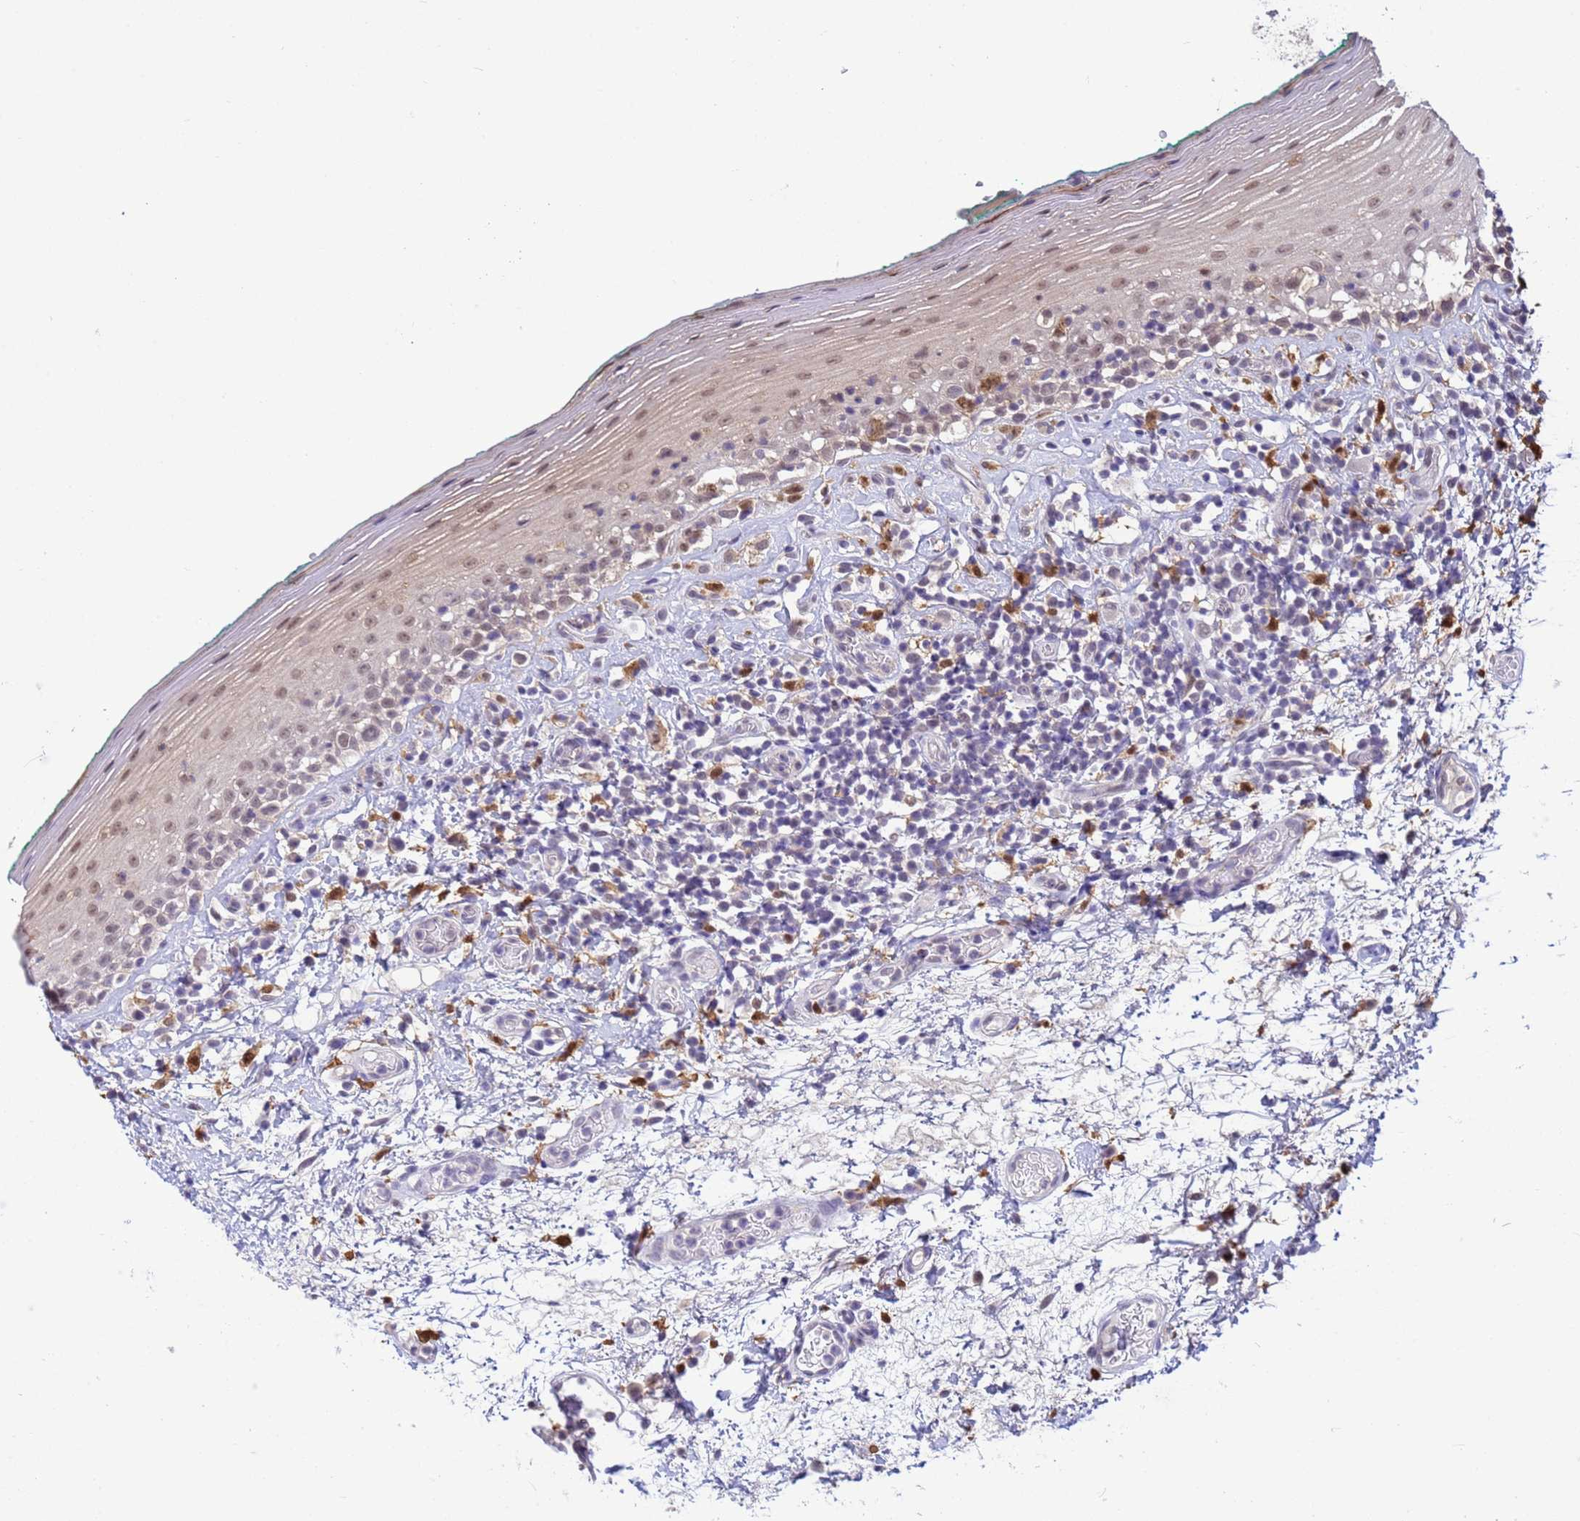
{"staining": {"intensity": "weak", "quantity": "25%-75%", "location": "nuclear"}, "tissue": "oral mucosa", "cell_type": "Squamous epithelial cells", "image_type": "normal", "snomed": [{"axis": "morphology", "description": "Normal tissue, NOS"}, {"axis": "topography", "description": "Oral tissue"}], "caption": "Oral mucosa stained with a brown dye shows weak nuclear positive positivity in about 25%-75% of squamous epithelial cells.", "gene": "NPEPPS", "patient": {"sex": "female", "age": 83}}